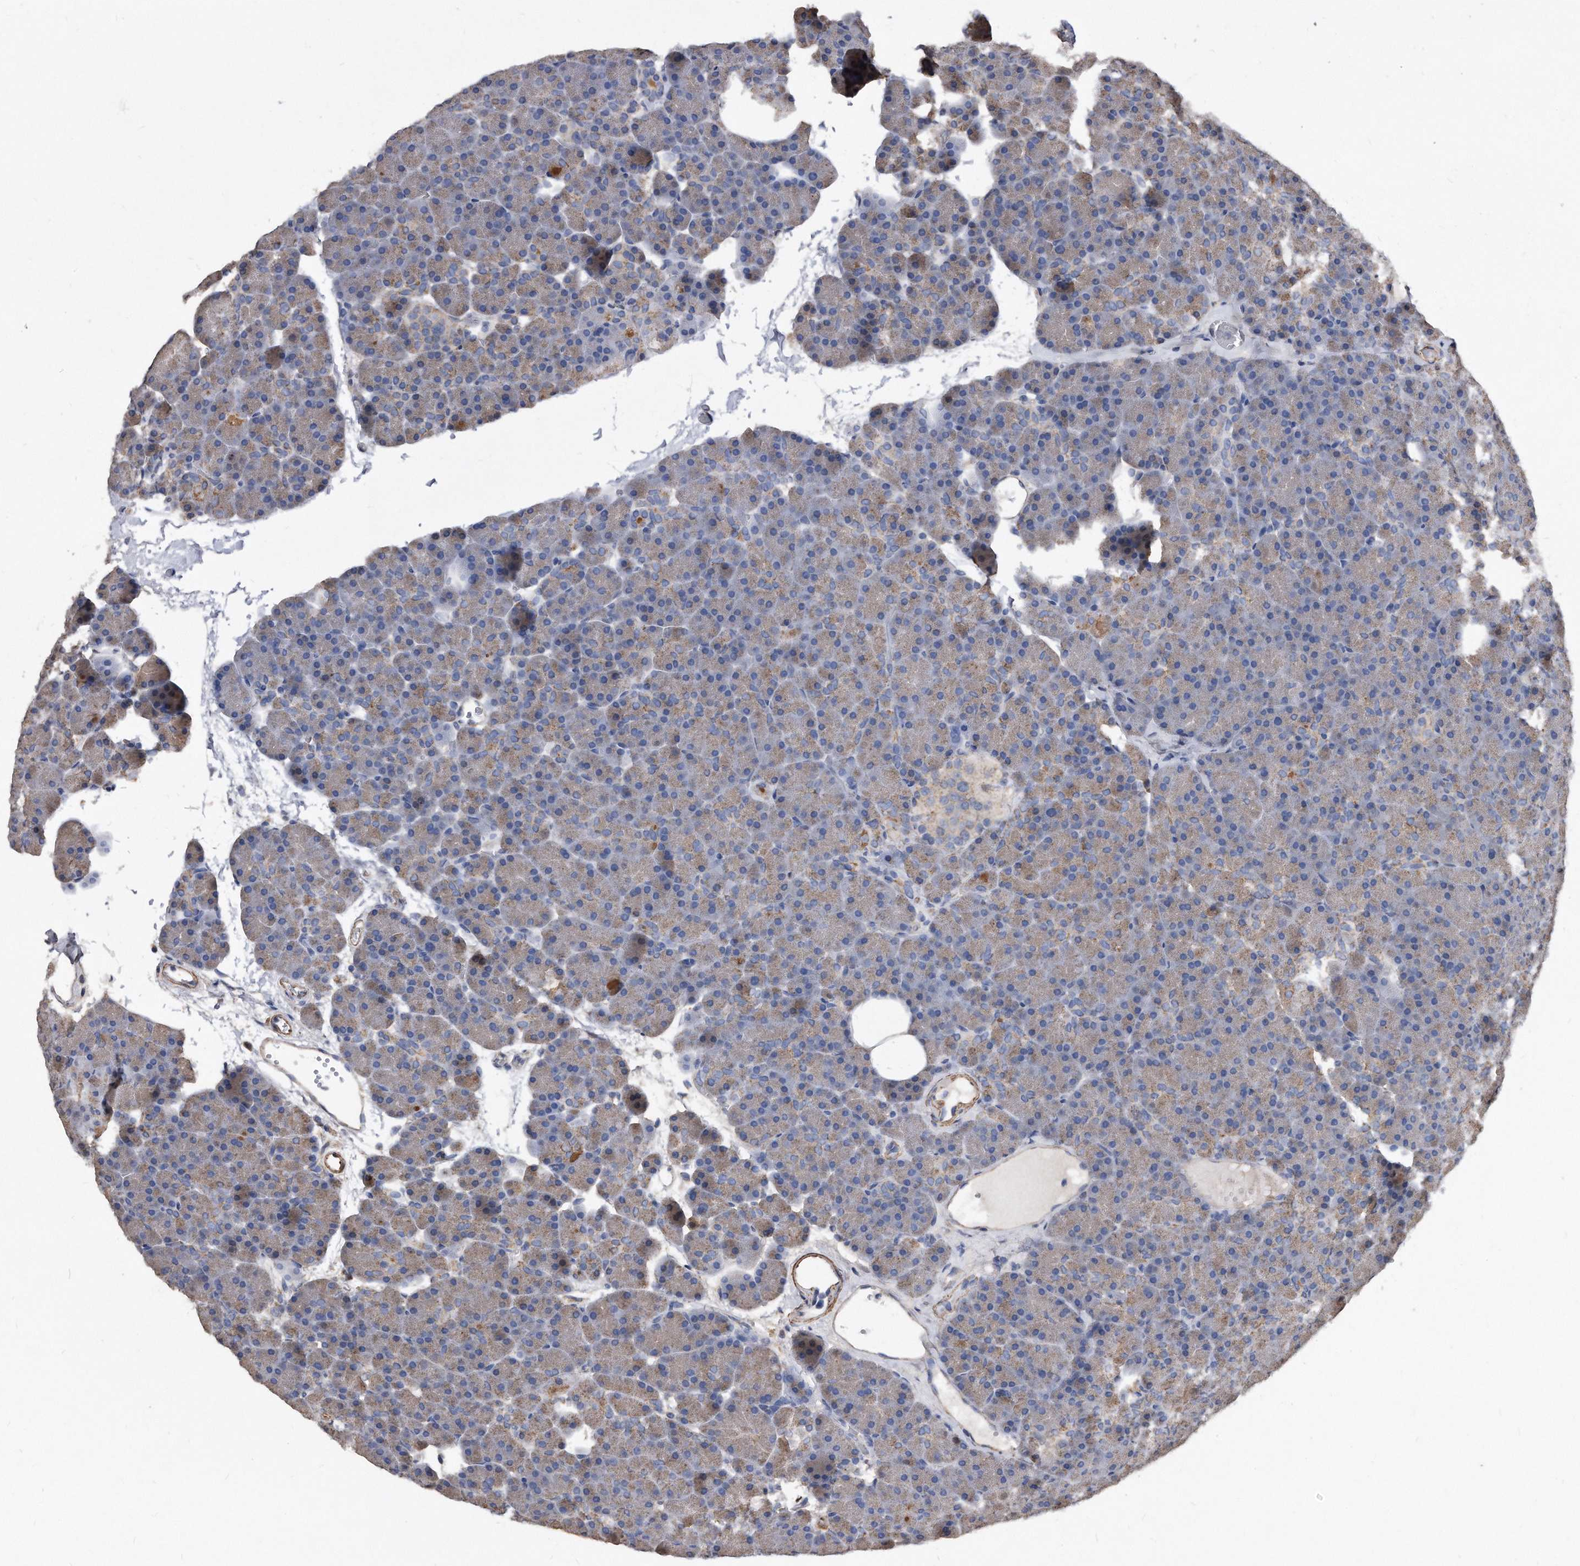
{"staining": {"intensity": "moderate", "quantity": "25%-75%", "location": "cytoplasmic/membranous"}, "tissue": "pancreas", "cell_type": "Exocrine glandular cells", "image_type": "normal", "snomed": [{"axis": "morphology", "description": "Normal tissue, NOS"}, {"axis": "morphology", "description": "Carcinoid, malignant, NOS"}, {"axis": "topography", "description": "Pancreas"}], "caption": "Protein staining demonstrates moderate cytoplasmic/membranous expression in approximately 25%-75% of exocrine glandular cells in benign pancreas.", "gene": "DUSP22", "patient": {"sex": "female", "age": 35}}